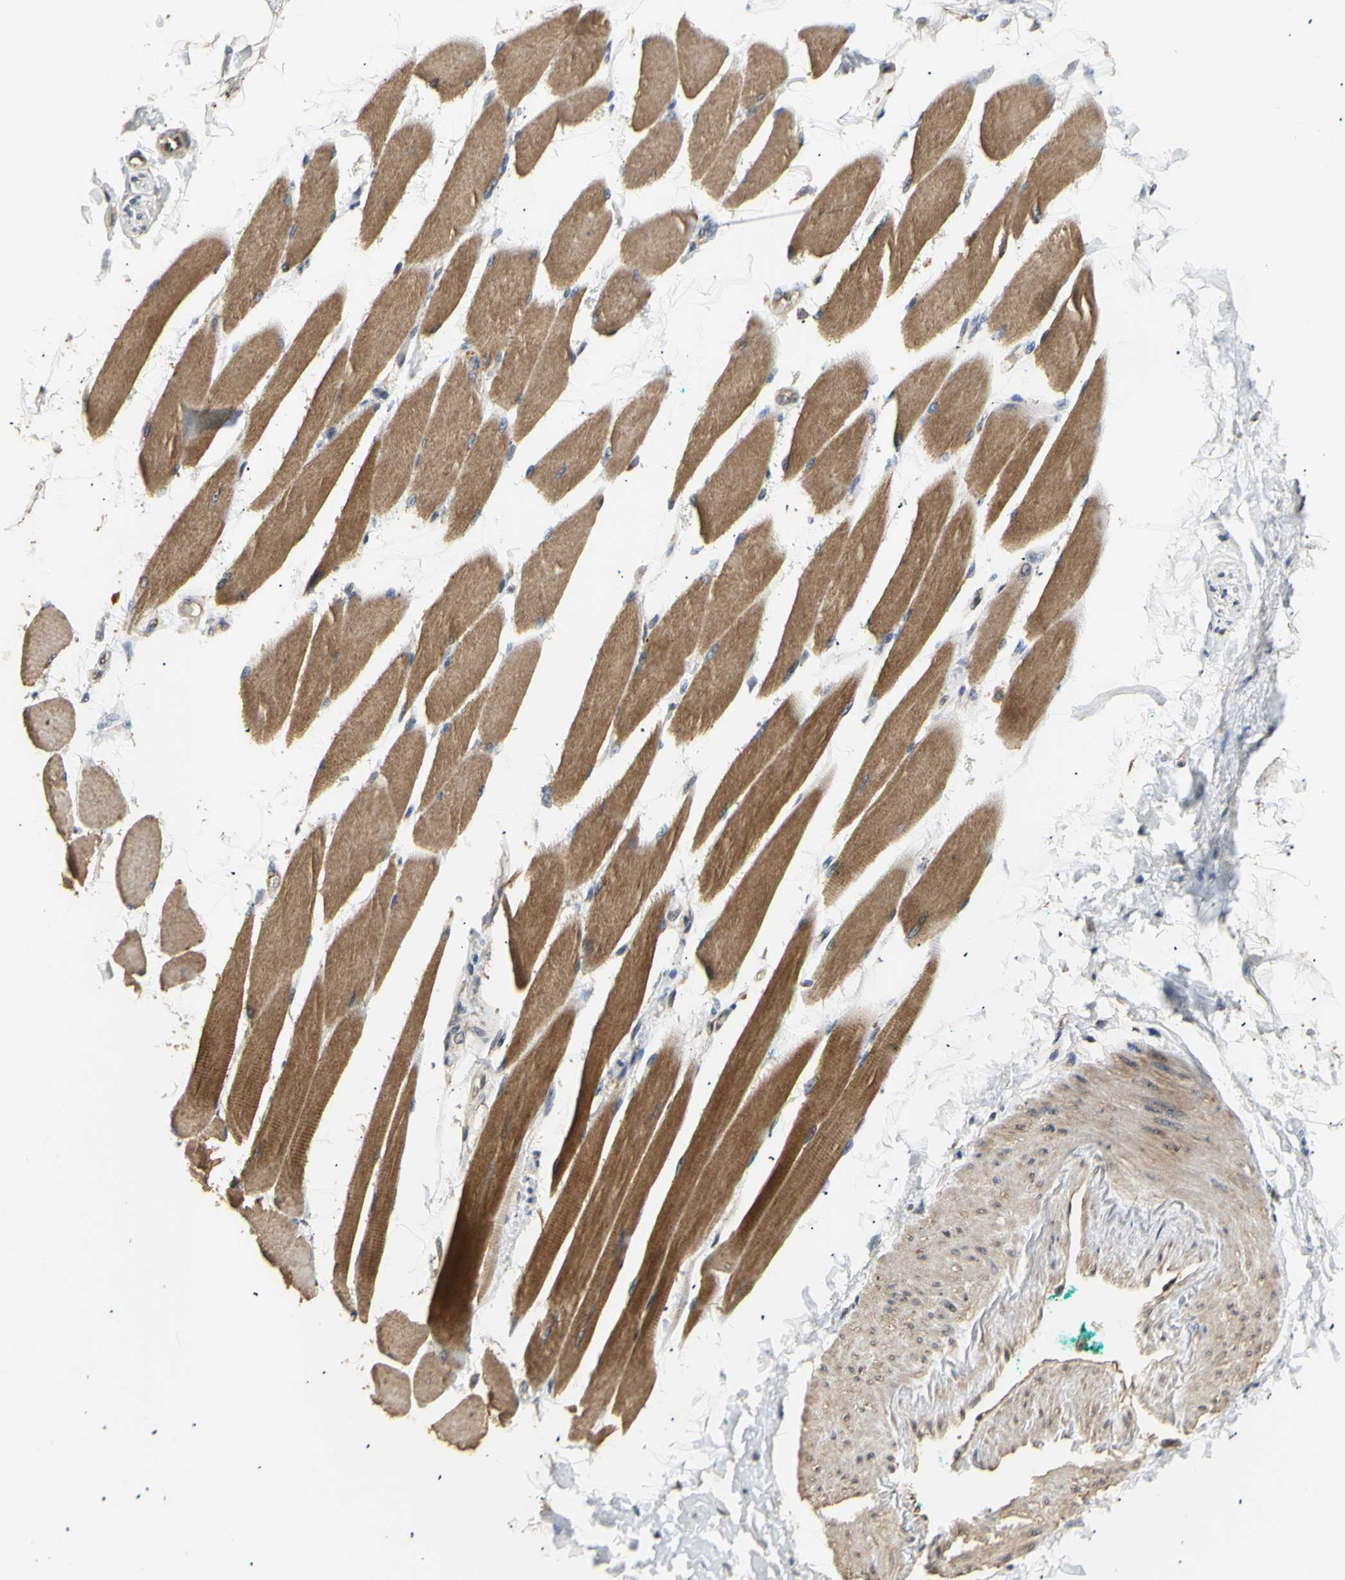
{"staining": {"intensity": "moderate", "quantity": ">75%", "location": "cytoplasmic/membranous"}, "tissue": "skeletal muscle", "cell_type": "Myocytes", "image_type": "normal", "snomed": [{"axis": "morphology", "description": "Normal tissue, NOS"}, {"axis": "topography", "description": "Skeletal muscle"}, {"axis": "topography", "description": "Oral tissue"}, {"axis": "topography", "description": "Peripheral nerve tissue"}], "caption": "An immunohistochemistry photomicrograph of unremarkable tissue is shown. Protein staining in brown highlights moderate cytoplasmic/membranous positivity in skeletal muscle within myocytes. (DAB IHC, brown staining for protein, blue staining for nuclei).", "gene": "GTF2E2", "patient": {"sex": "female", "age": 84}}